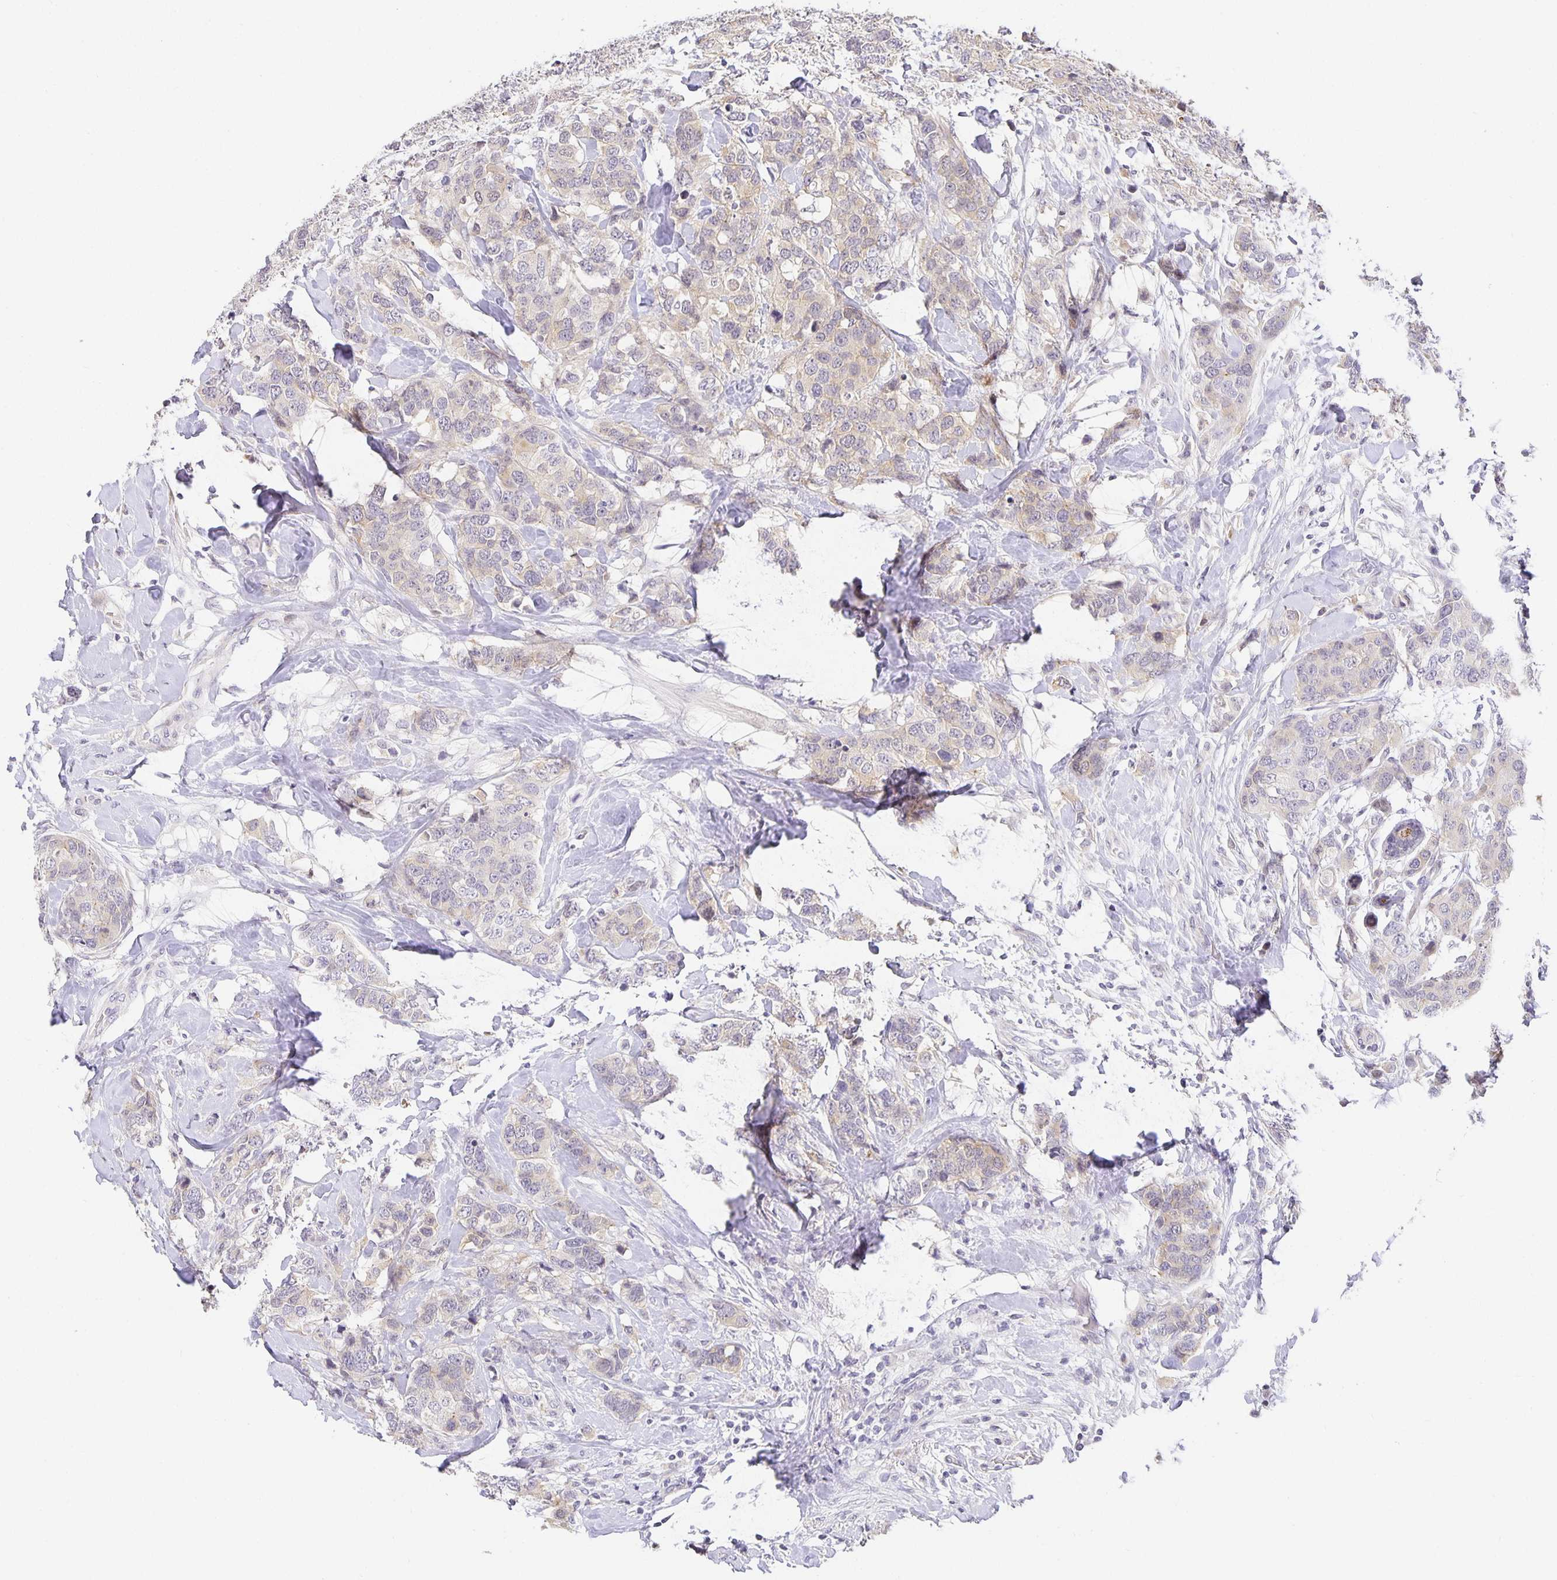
{"staining": {"intensity": "weak", "quantity": "<25%", "location": "cytoplasmic/membranous"}, "tissue": "breast cancer", "cell_type": "Tumor cells", "image_type": "cancer", "snomed": [{"axis": "morphology", "description": "Lobular carcinoma"}, {"axis": "topography", "description": "Breast"}], "caption": "Immunohistochemistry (IHC) of breast cancer (lobular carcinoma) shows no staining in tumor cells. (DAB immunohistochemistry with hematoxylin counter stain).", "gene": "TJP3", "patient": {"sex": "female", "age": 59}}